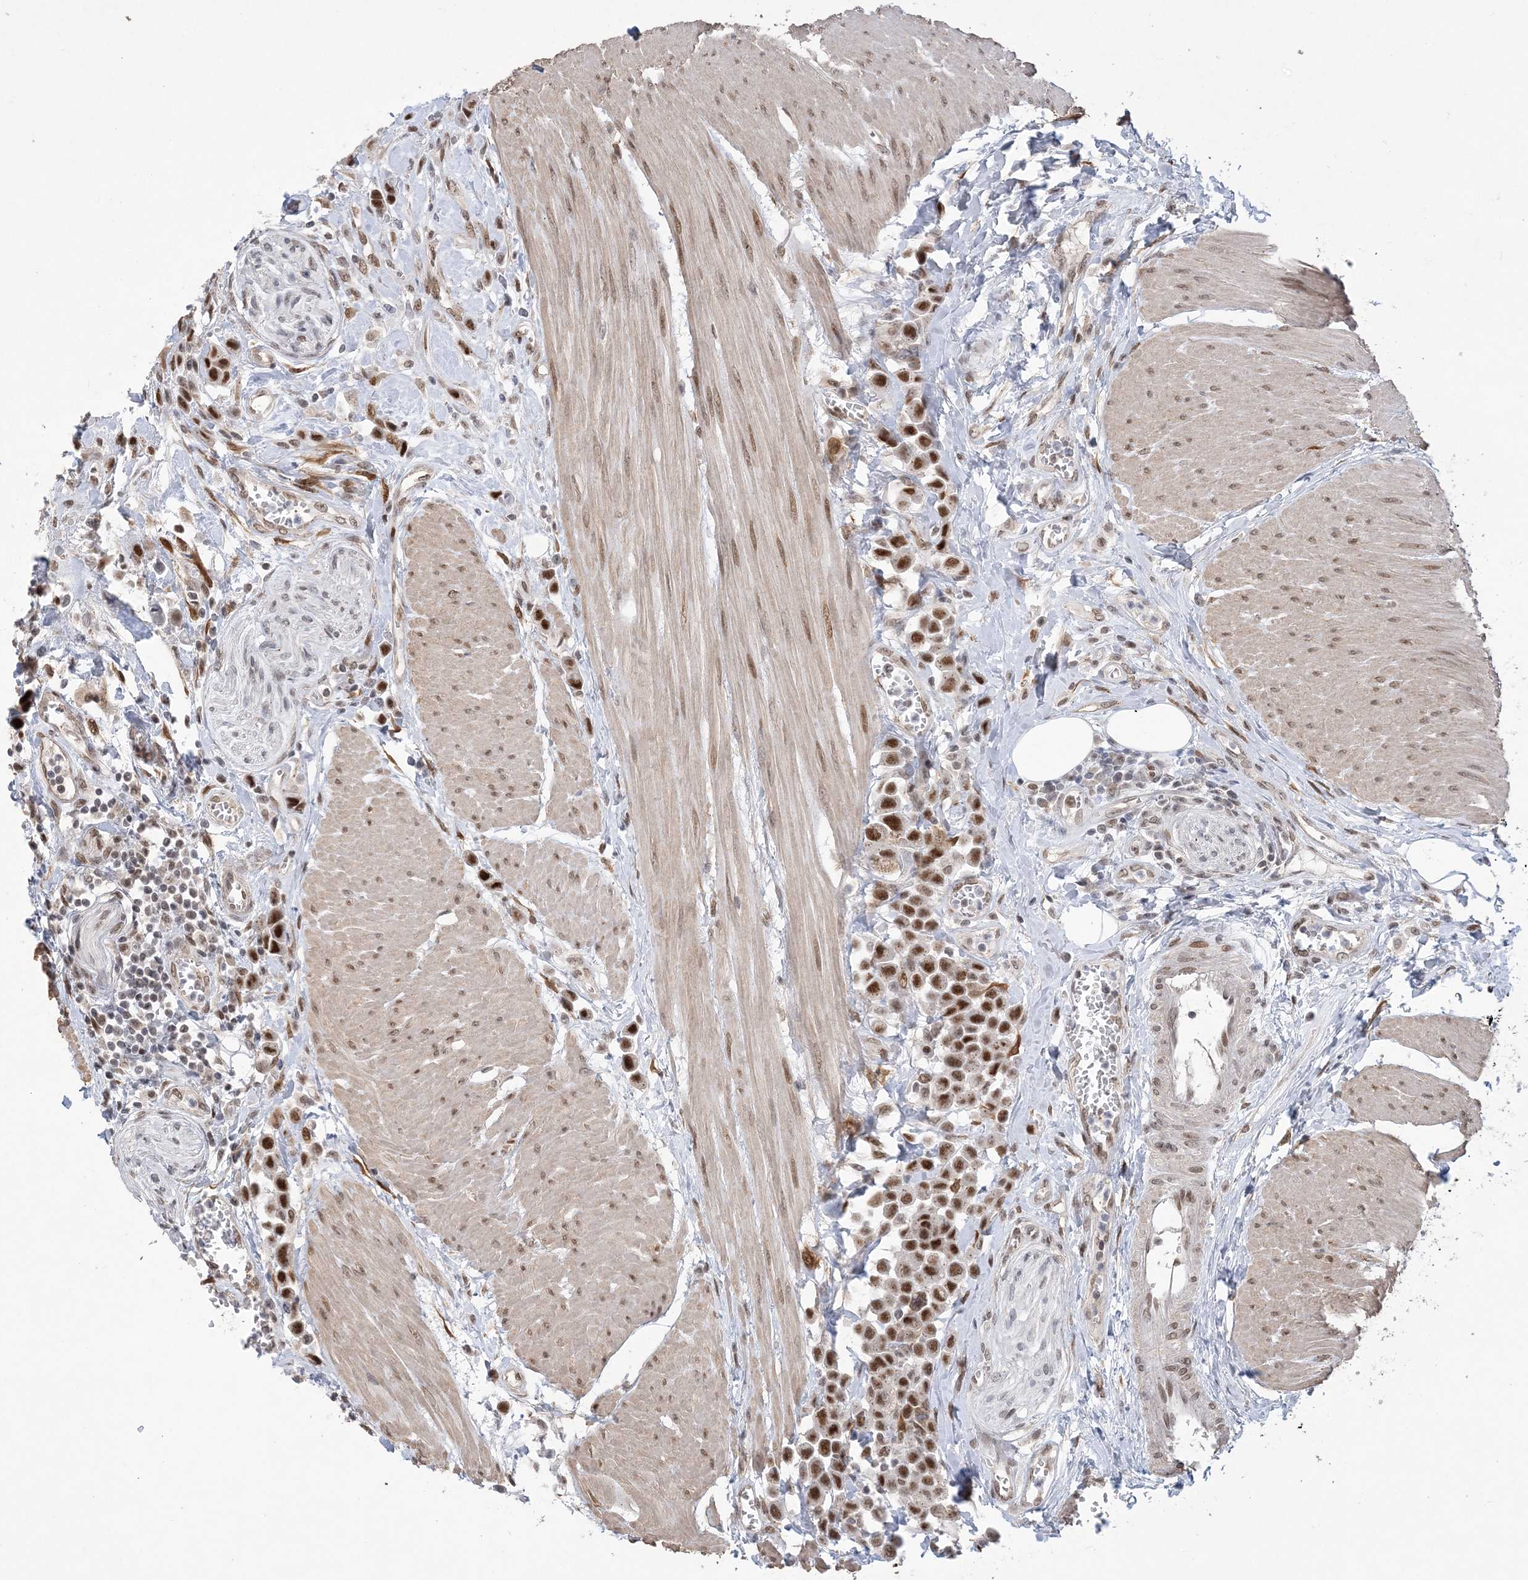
{"staining": {"intensity": "strong", "quantity": ">75%", "location": "nuclear"}, "tissue": "urothelial cancer", "cell_type": "Tumor cells", "image_type": "cancer", "snomed": [{"axis": "morphology", "description": "Urothelial carcinoma, High grade"}, {"axis": "topography", "description": "Urinary bladder"}], "caption": "DAB immunohistochemical staining of urothelial cancer displays strong nuclear protein staining in approximately >75% of tumor cells.", "gene": "WAC", "patient": {"sex": "male", "age": 50}}